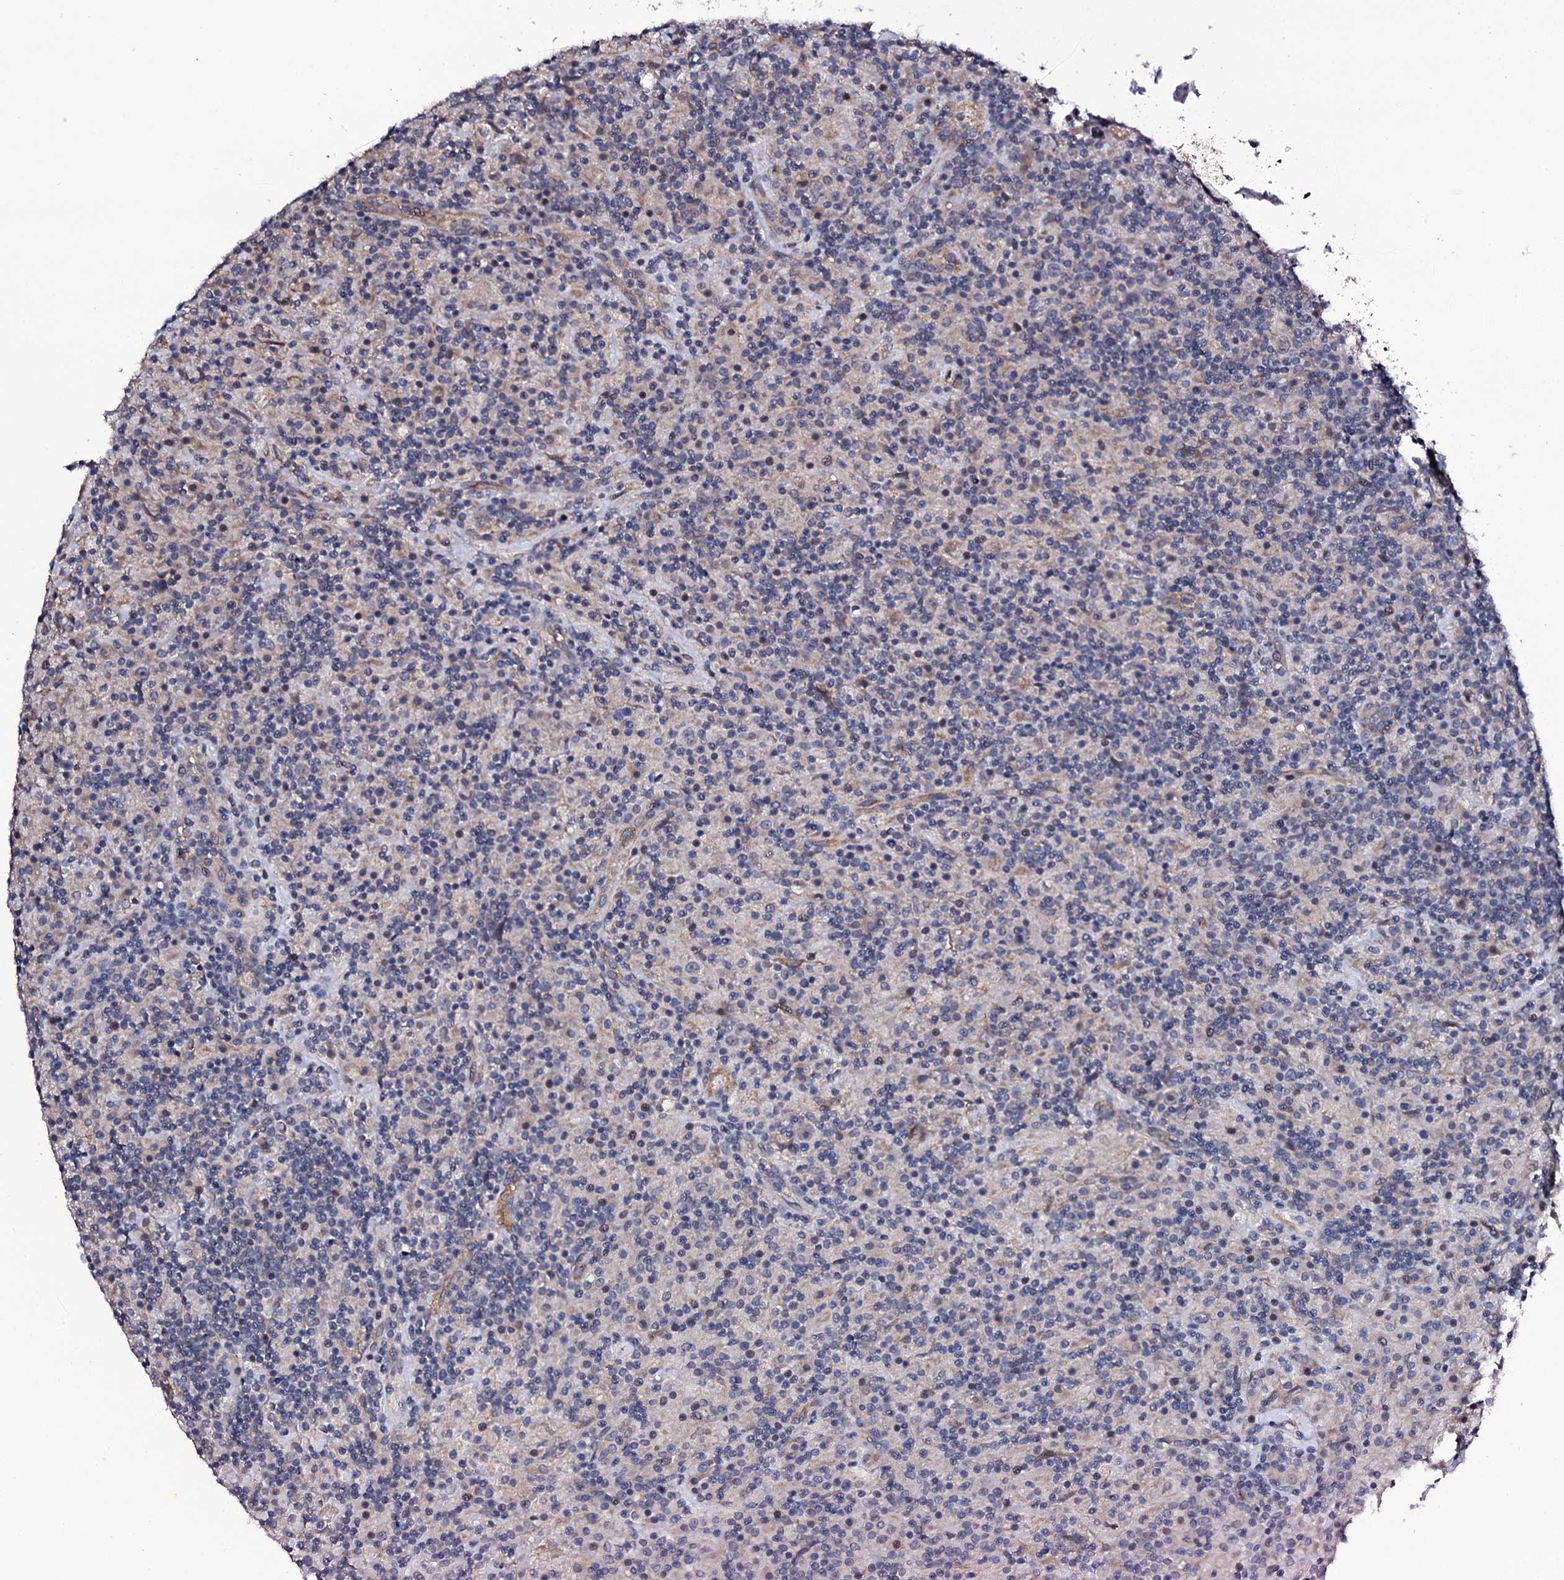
{"staining": {"intensity": "negative", "quantity": "none", "location": "none"}, "tissue": "lymphoma", "cell_type": "Tumor cells", "image_type": "cancer", "snomed": [{"axis": "morphology", "description": "Hodgkin's disease, NOS"}, {"axis": "topography", "description": "Lymph node"}], "caption": "Human Hodgkin's disease stained for a protein using IHC exhibits no positivity in tumor cells.", "gene": "GAREM1", "patient": {"sex": "male", "age": 70}}